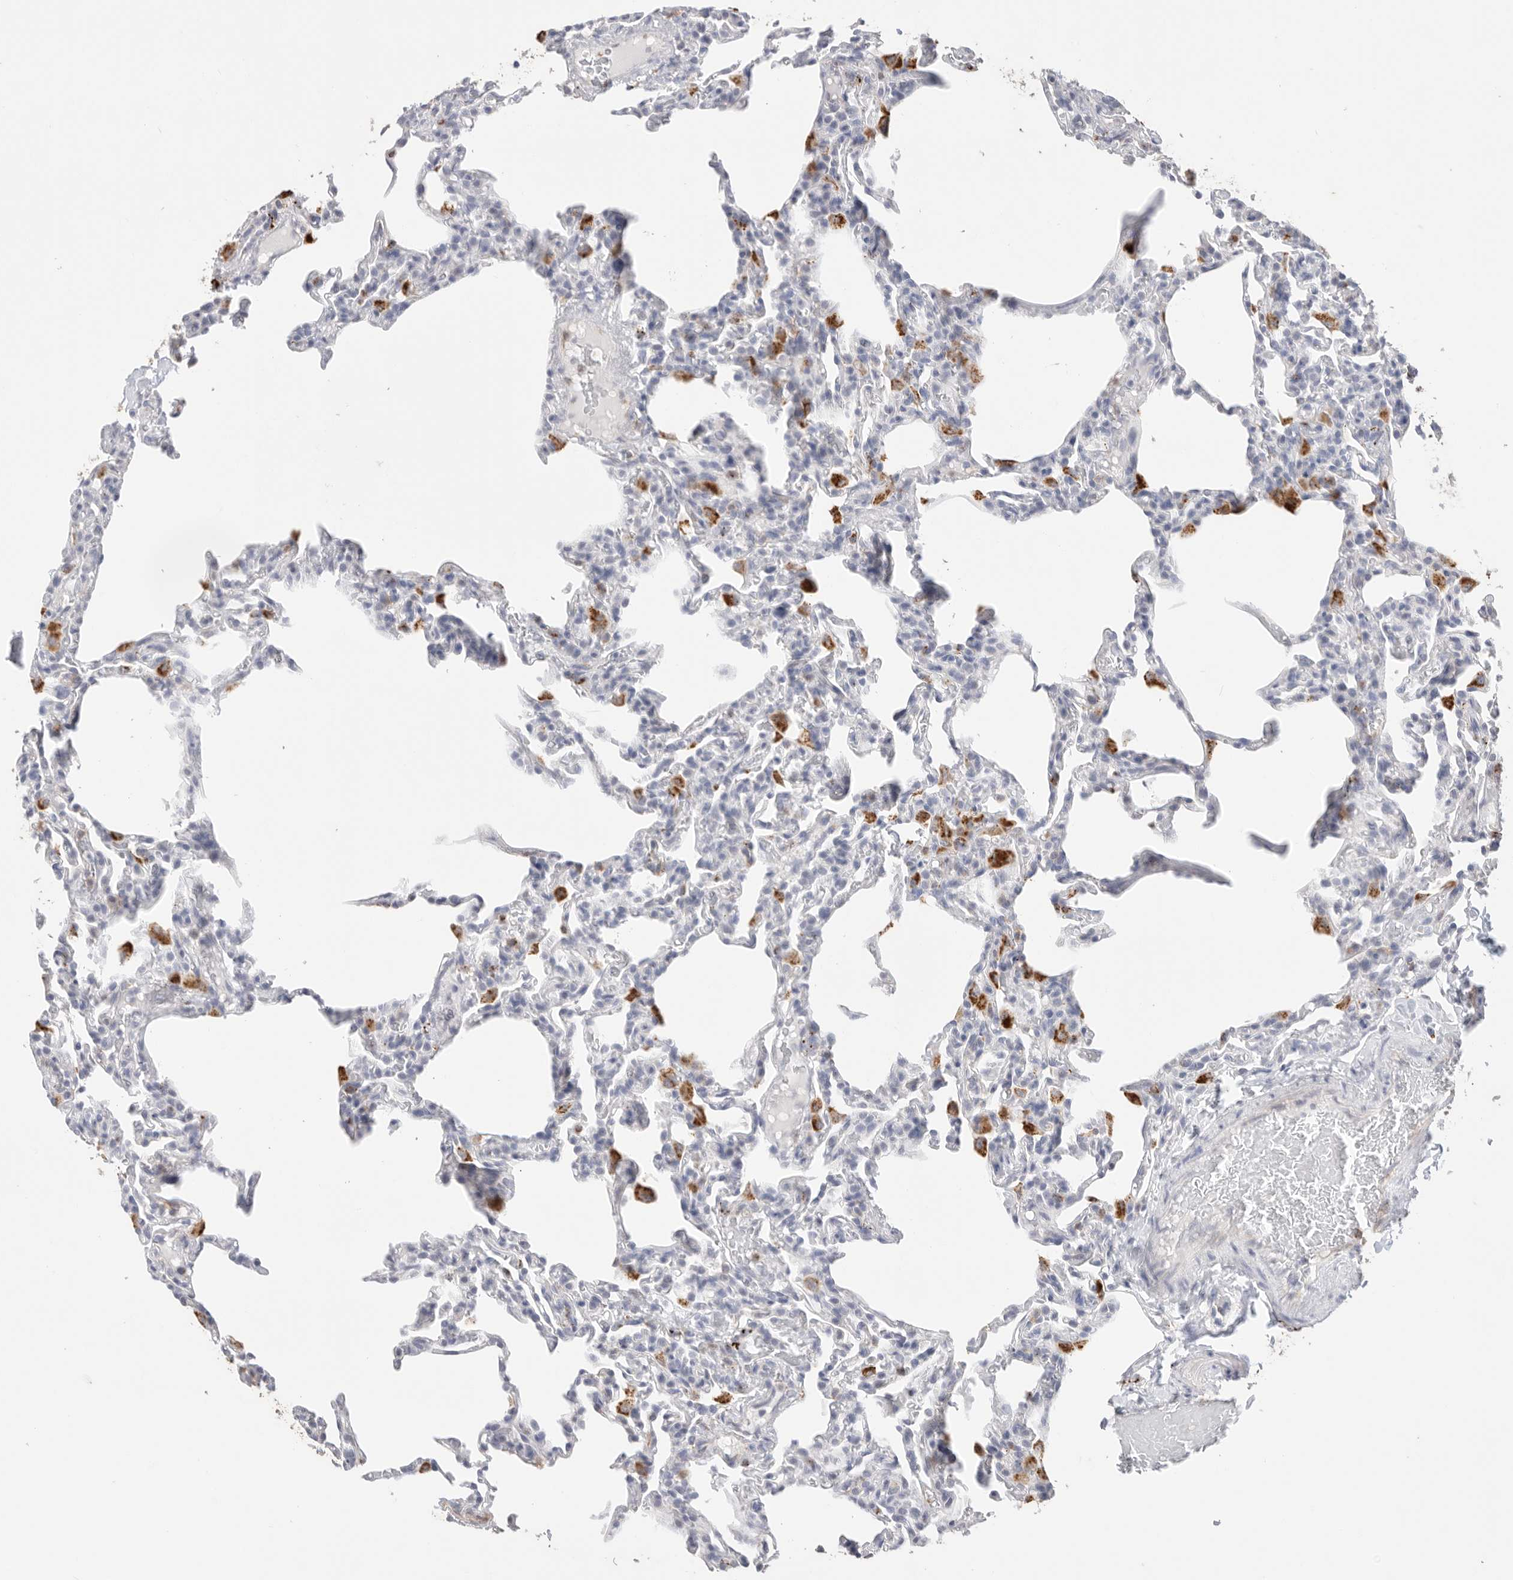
{"staining": {"intensity": "negative", "quantity": "none", "location": "none"}, "tissue": "lung", "cell_type": "Alveolar cells", "image_type": "normal", "snomed": [{"axis": "morphology", "description": "Normal tissue, NOS"}, {"axis": "topography", "description": "Lung"}], "caption": "Alveolar cells are negative for protein expression in benign human lung. (DAB IHC with hematoxylin counter stain).", "gene": "GGH", "patient": {"sex": "male", "age": 20}}